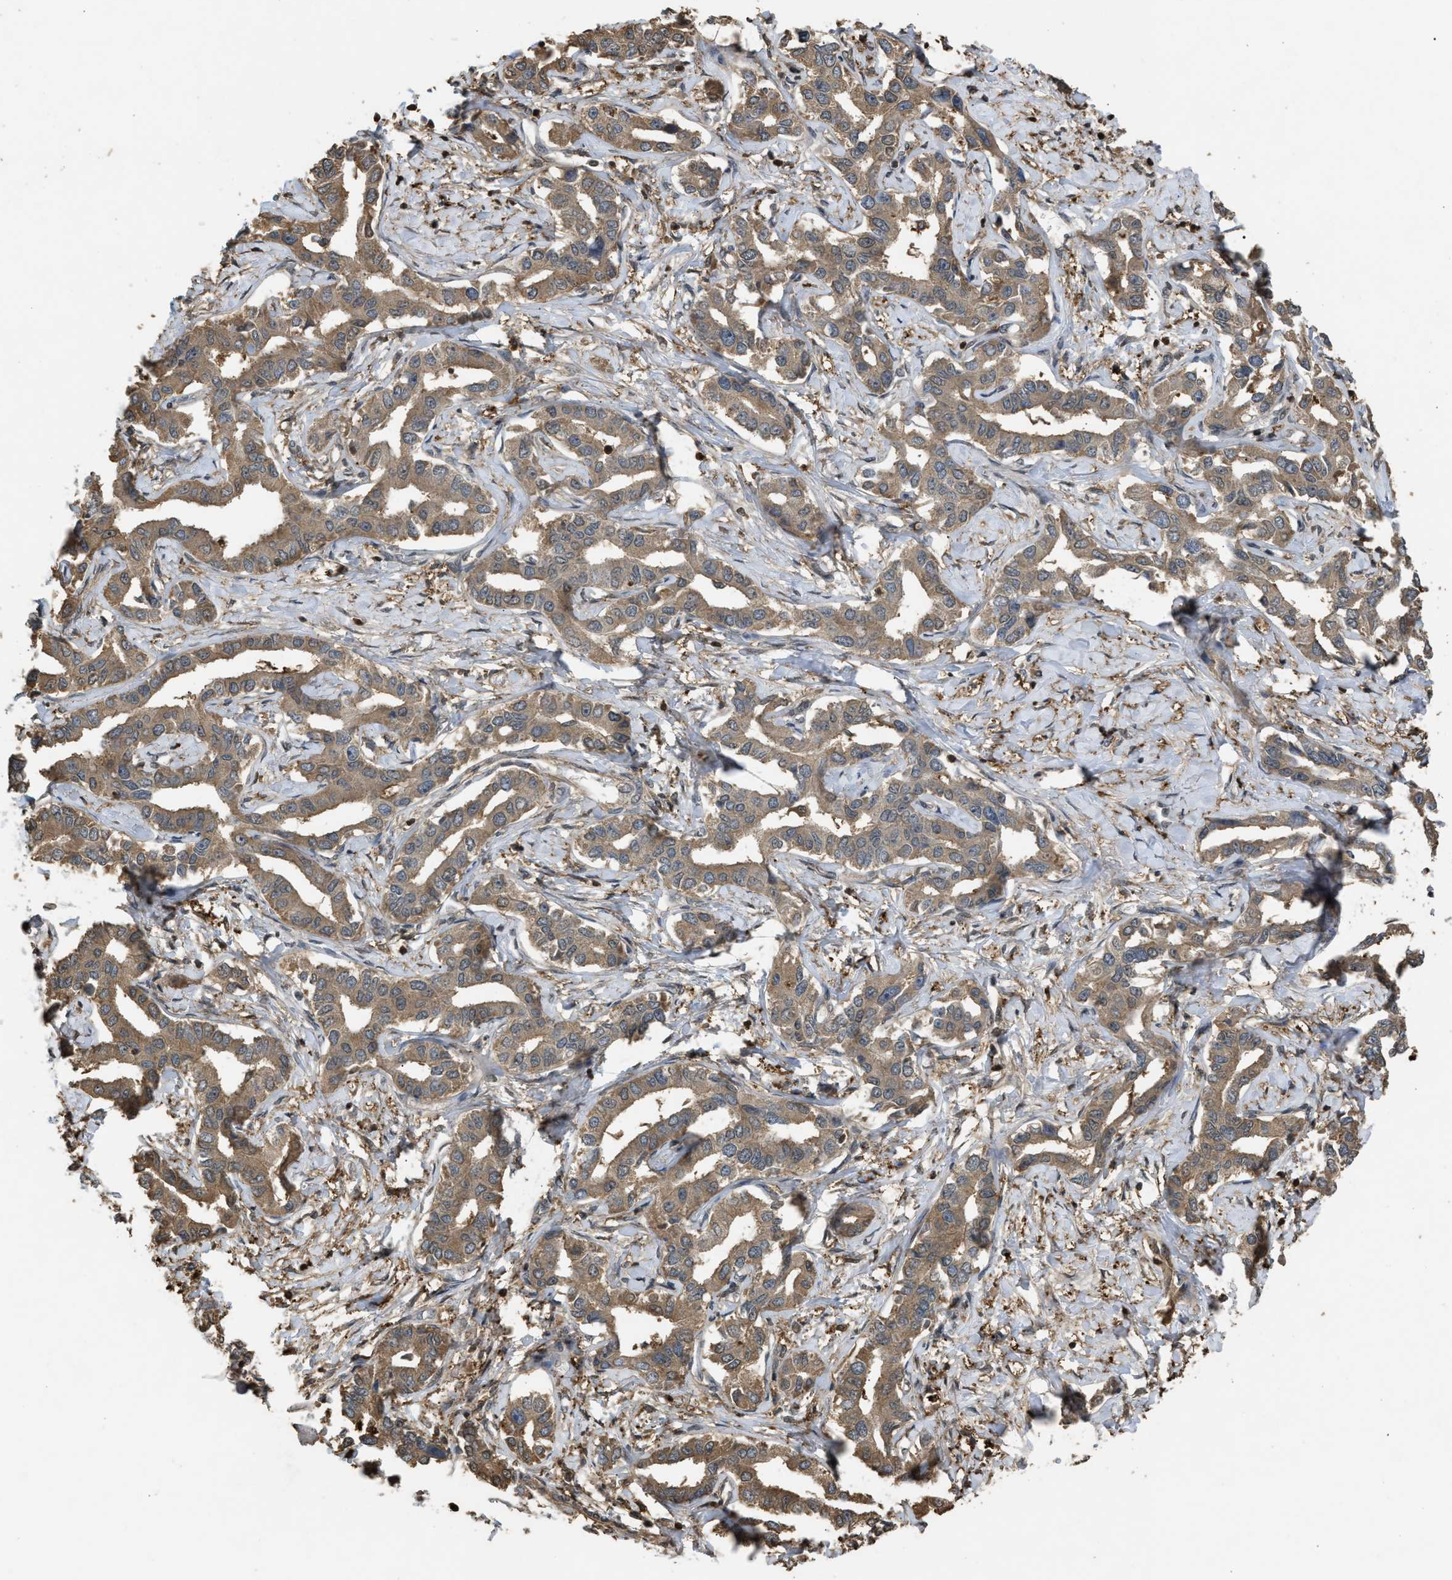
{"staining": {"intensity": "weak", "quantity": ">75%", "location": "cytoplasmic/membranous"}, "tissue": "liver cancer", "cell_type": "Tumor cells", "image_type": "cancer", "snomed": [{"axis": "morphology", "description": "Cholangiocarcinoma"}, {"axis": "topography", "description": "Liver"}], "caption": "DAB (3,3'-diaminobenzidine) immunohistochemical staining of human cholangiocarcinoma (liver) exhibits weak cytoplasmic/membranous protein expression in about >75% of tumor cells. (Stains: DAB in brown, nuclei in blue, Microscopy: brightfield microscopy at high magnification).", "gene": "ARHGDIA", "patient": {"sex": "male", "age": 59}}